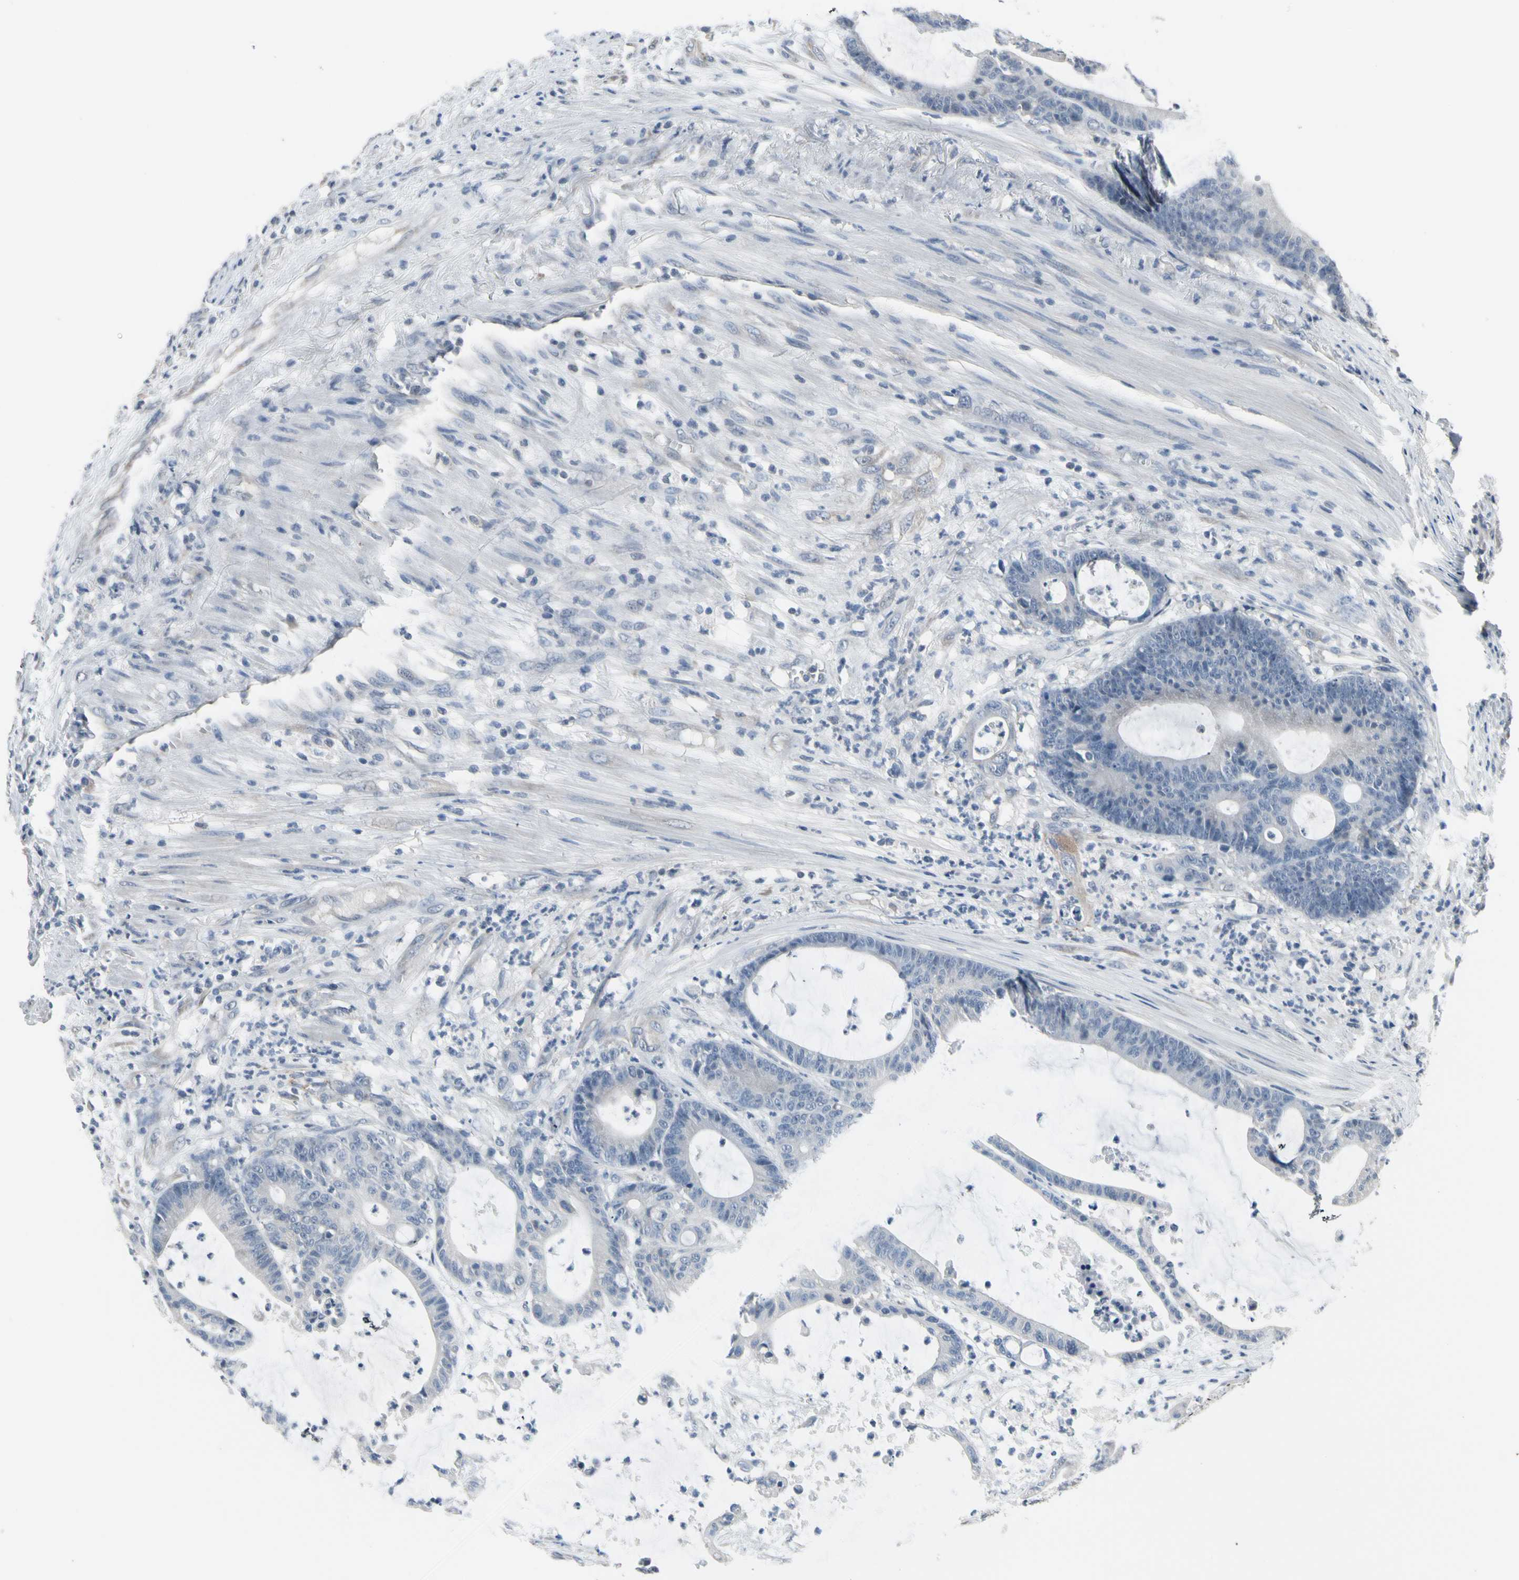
{"staining": {"intensity": "negative", "quantity": "none", "location": "none"}, "tissue": "colorectal cancer", "cell_type": "Tumor cells", "image_type": "cancer", "snomed": [{"axis": "morphology", "description": "Adenocarcinoma, NOS"}, {"axis": "topography", "description": "Colon"}], "caption": "Tumor cells are negative for protein expression in human colorectal cancer. (DAB immunohistochemistry (IHC) visualized using brightfield microscopy, high magnification).", "gene": "SV2A", "patient": {"sex": "female", "age": 84}}